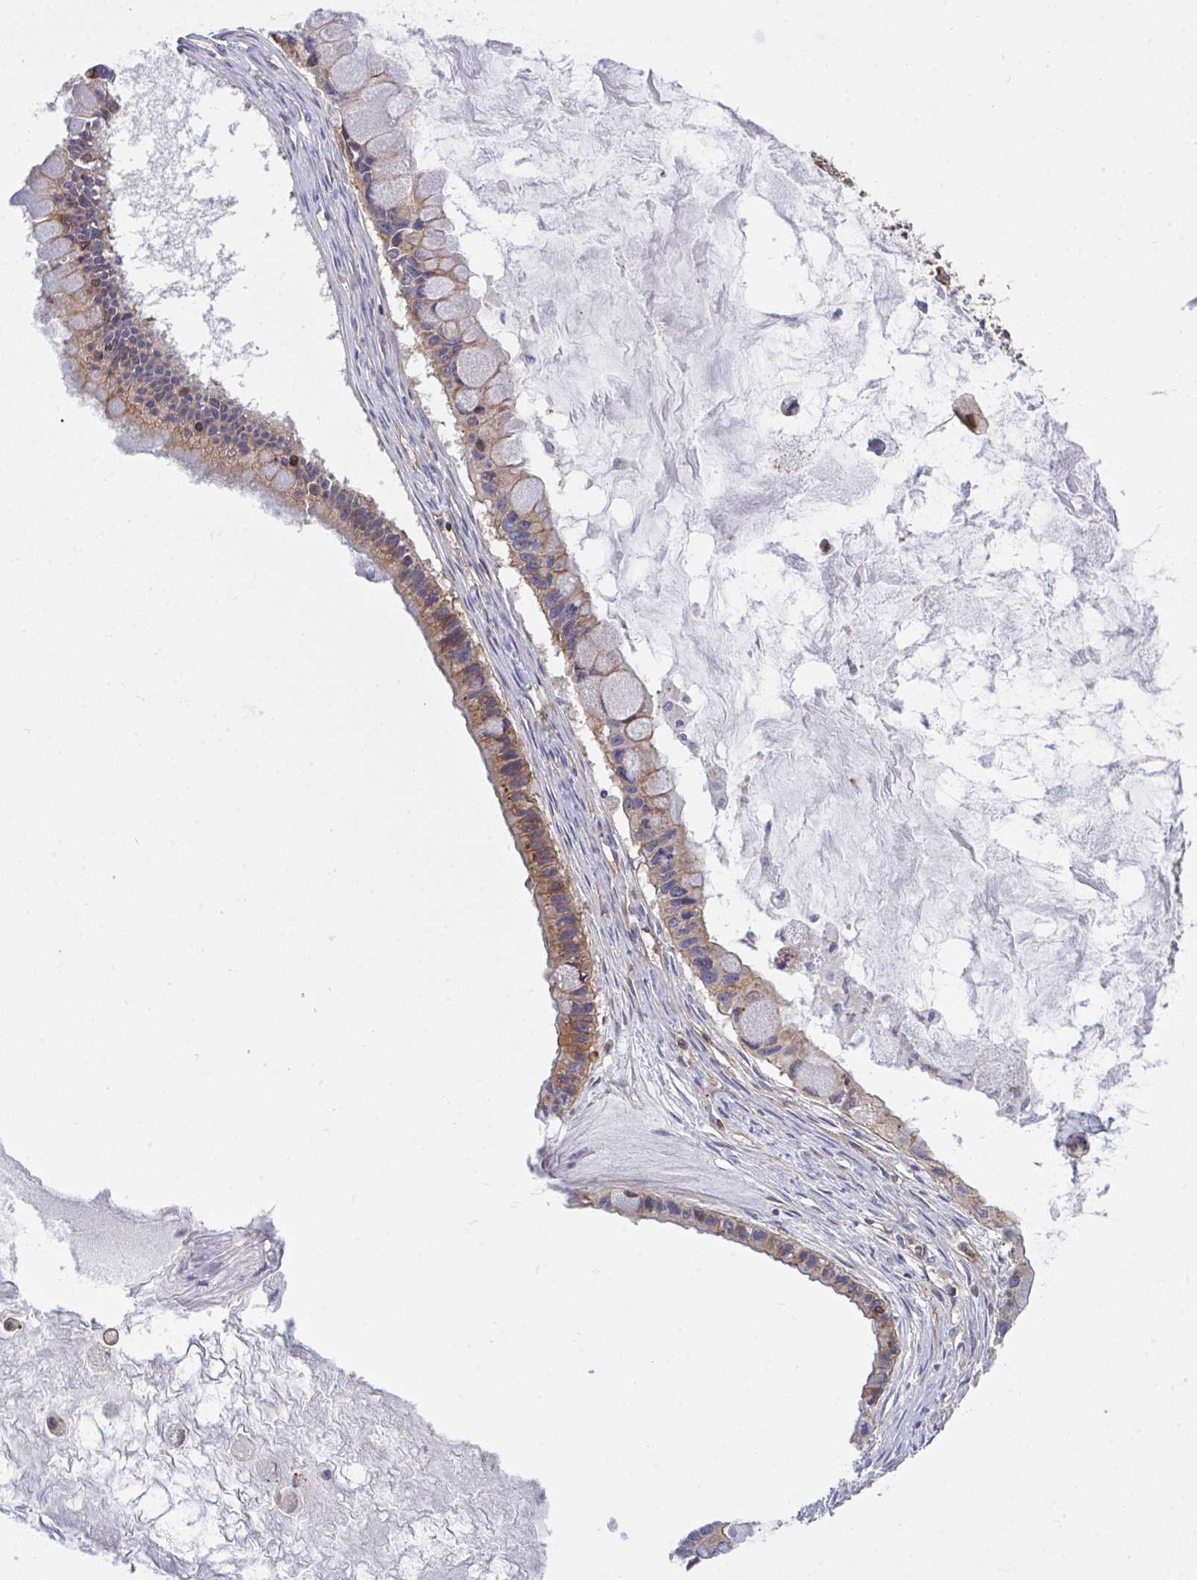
{"staining": {"intensity": "moderate", "quantity": "25%-75%", "location": "cytoplasmic/membranous"}, "tissue": "ovarian cancer", "cell_type": "Tumor cells", "image_type": "cancer", "snomed": [{"axis": "morphology", "description": "Cystadenocarcinoma, mucinous, NOS"}, {"axis": "topography", "description": "Ovary"}], "caption": "This micrograph reveals IHC staining of ovarian cancer, with medium moderate cytoplasmic/membranous positivity in approximately 25%-75% of tumor cells.", "gene": "C4orf36", "patient": {"sex": "female", "age": 63}}